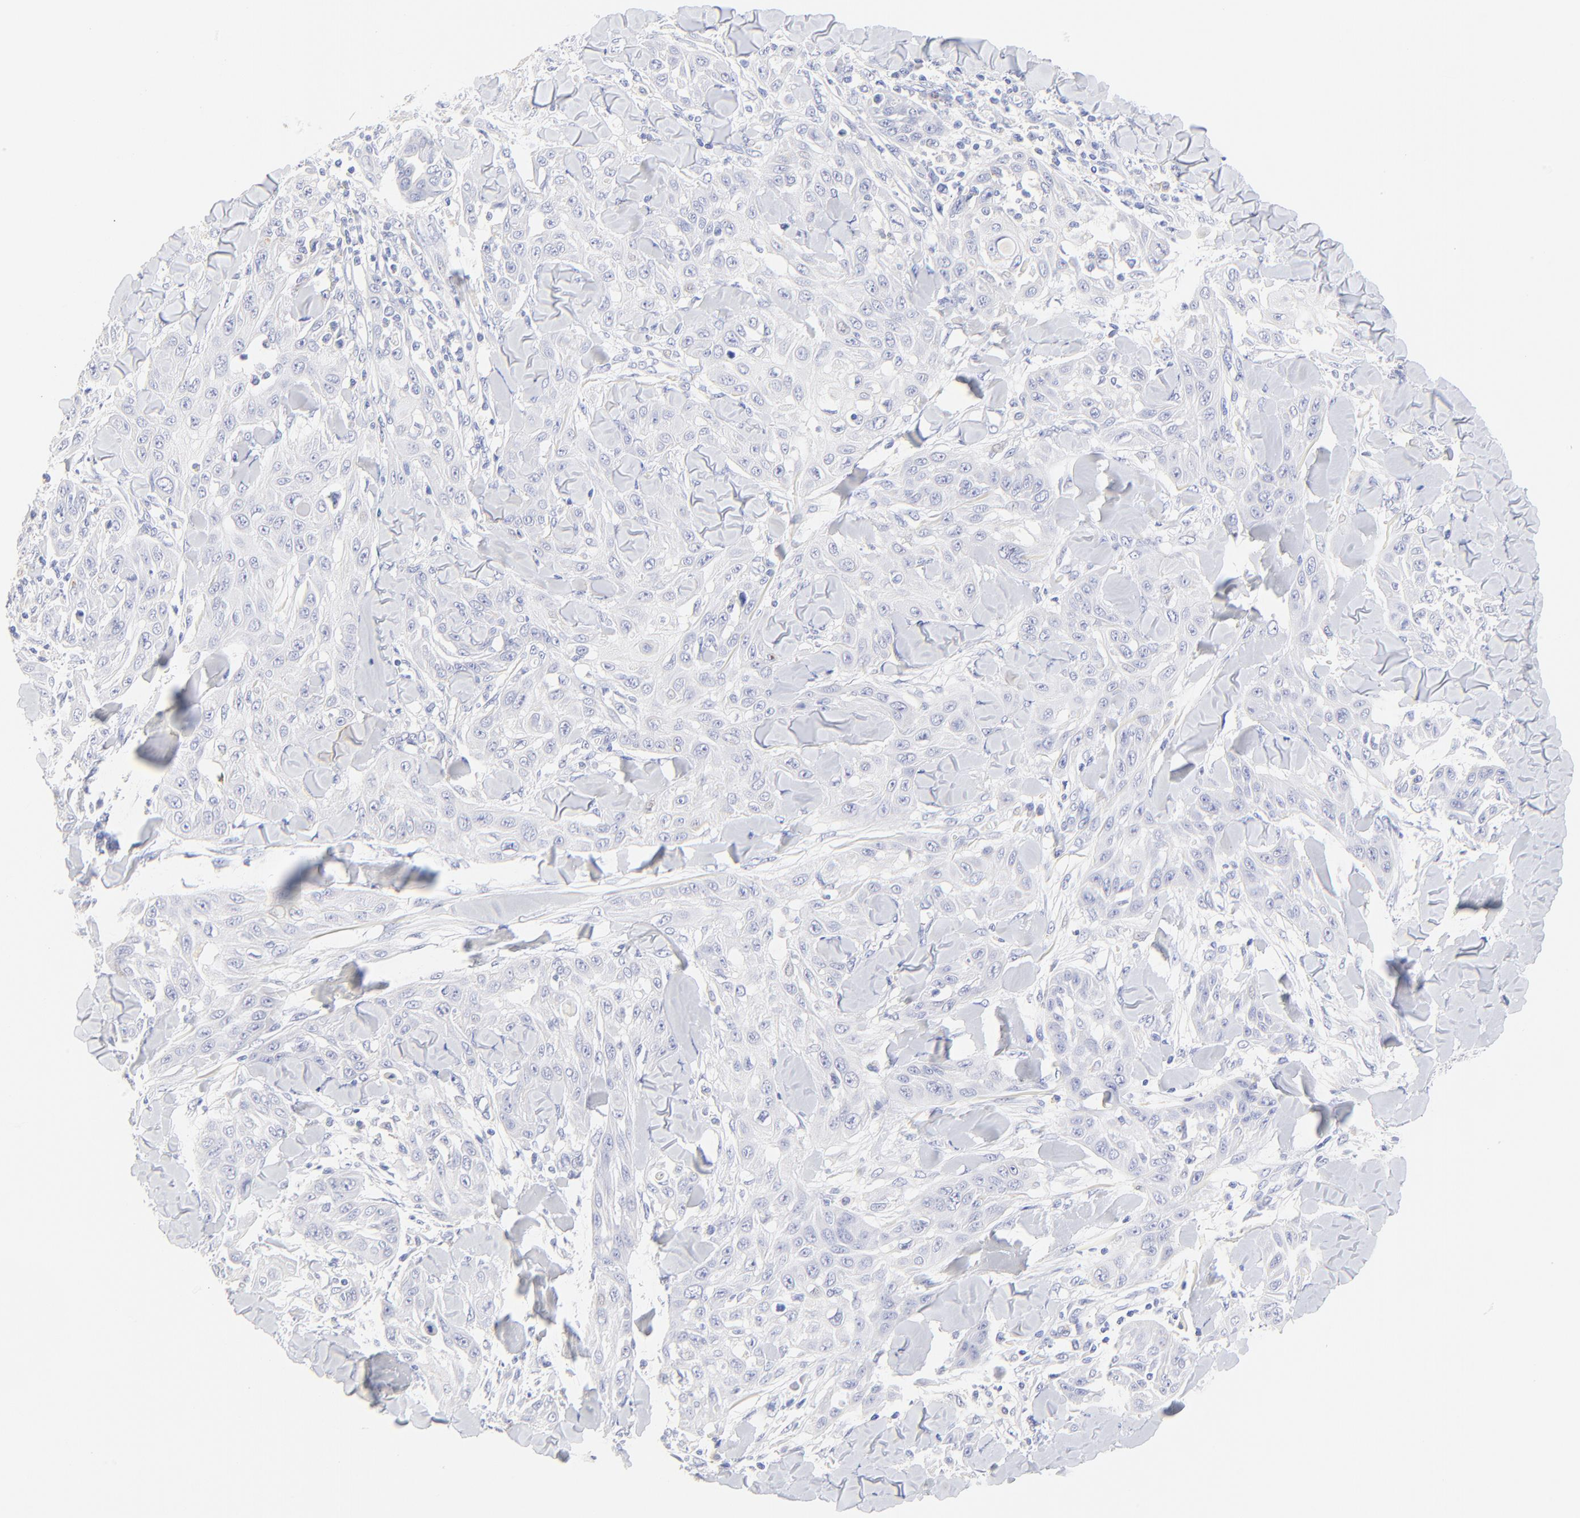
{"staining": {"intensity": "negative", "quantity": "none", "location": "none"}, "tissue": "skin cancer", "cell_type": "Tumor cells", "image_type": "cancer", "snomed": [{"axis": "morphology", "description": "Squamous cell carcinoma, NOS"}, {"axis": "topography", "description": "Skin"}], "caption": "Immunohistochemical staining of skin squamous cell carcinoma shows no significant positivity in tumor cells.", "gene": "SULT4A1", "patient": {"sex": "male", "age": 24}}